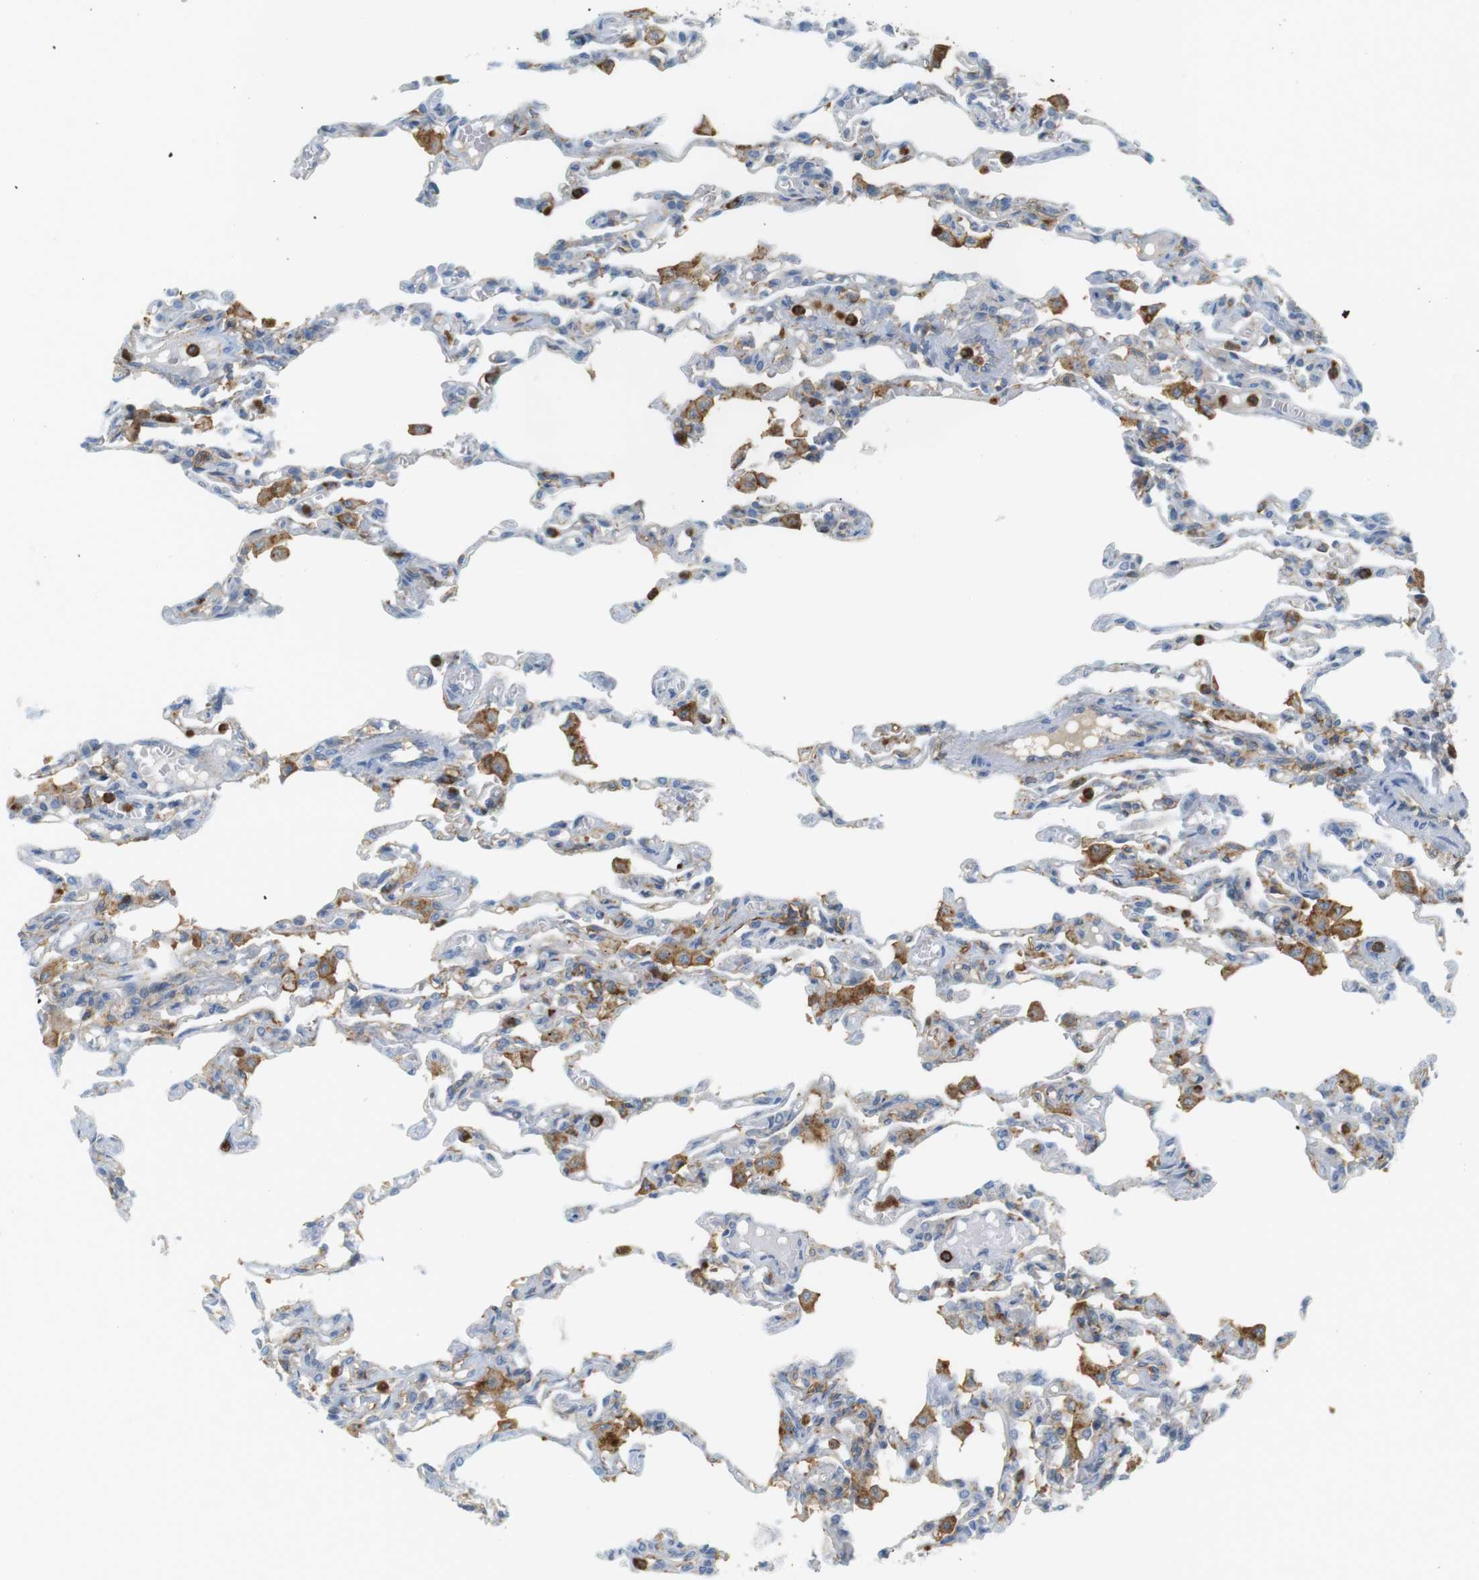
{"staining": {"intensity": "weak", "quantity": "<25%", "location": "cytoplasmic/membranous"}, "tissue": "lung", "cell_type": "Alveolar cells", "image_type": "normal", "snomed": [{"axis": "morphology", "description": "Normal tissue, NOS"}, {"axis": "topography", "description": "Lung"}], "caption": "An image of human lung is negative for staining in alveolar cells. (Brightfield microscopy of DAB (3,3'-diaminobenzidine) immunohistochemistry (IHC) at high magnification).", "gene": "SIRPA", "patient": {"sex": "male", "age": 21}}